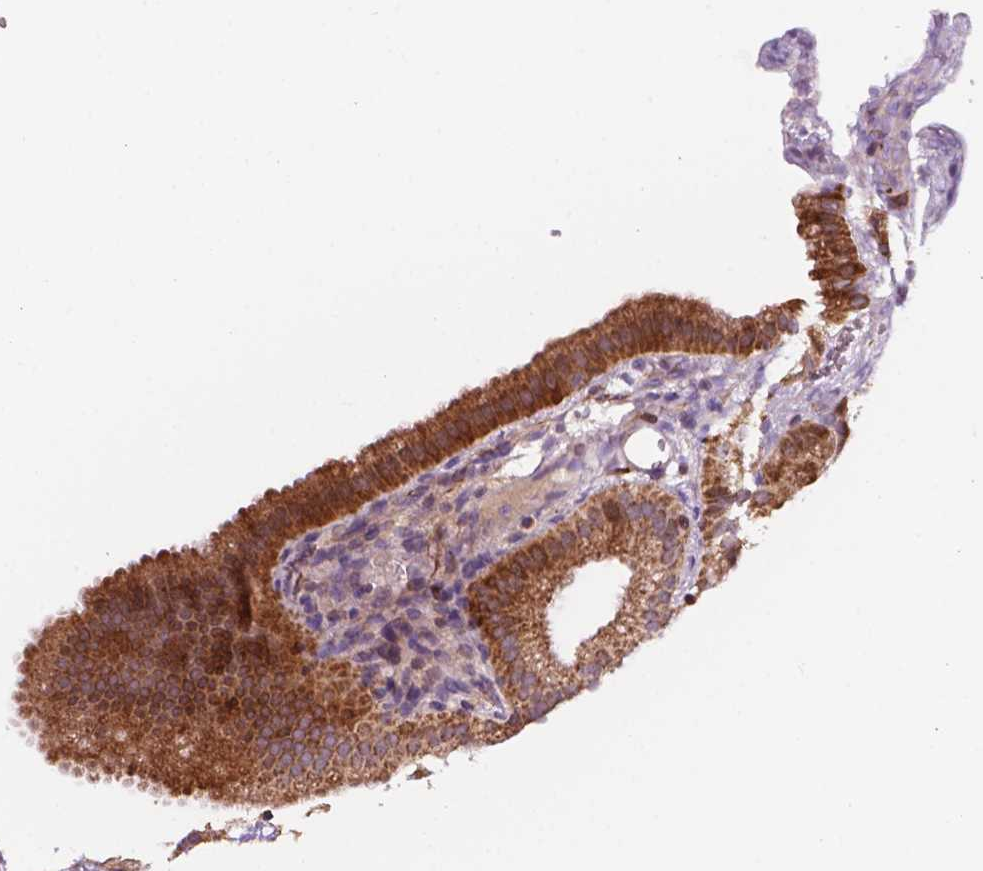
{"staining": {"intensity": "strong", "quantity": ">75%", "location": "cytoplasmic/membranous"}, "tissue": "gallbladder", "cell_type": "Glandular cells", "image_type": "normal", "snomed": [{"axis": "morphology", "description": "Normal tissue, NOS"}, {"axis": "topography", "description": "Gallbladder"}], "caption": "Human gallbladder stained with a brown dye demonstrates strong cytoplasmic/membranous positive staining in about >75% of glandular cells.", "gene": "GEMIN4", "patient": {"sex": "female", "age": 63}}